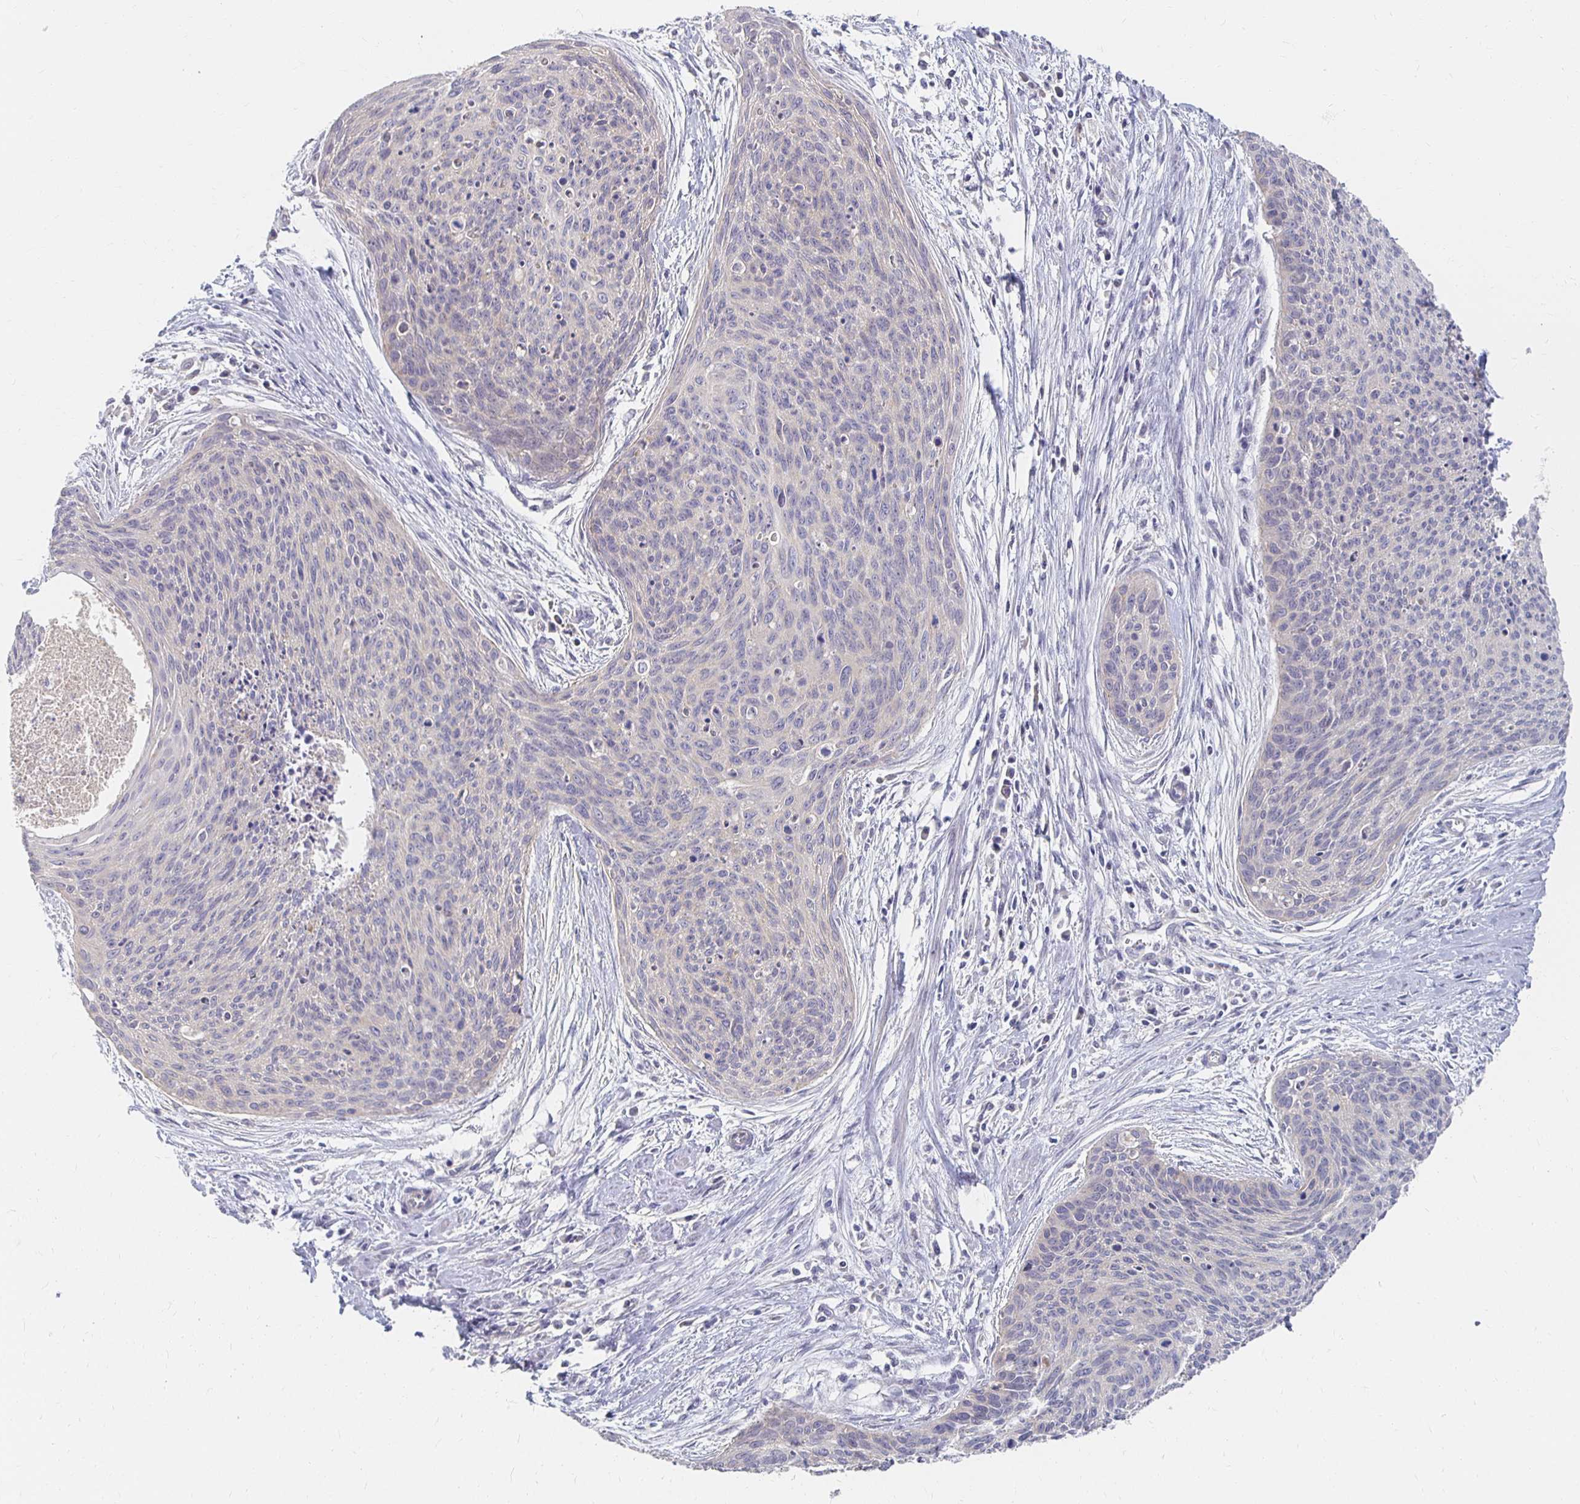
{"staining": {"intensity": "negative", "quantity": "none", "location": "none"}, "tissue": "cervical cancer", "cell_type": "Tumor cells", "image_type": "cancer", "snomed": [{"axis": "morphology", "description": "Squamous cell carcinoma, NOS"}, {"axis": "topography", "description": "Cervix"}], "caption": "Squamous cell carcinoma (cervical) was stained to show a protein in brown. There is no significant staining in tumor cells.", "gene": "FKRP", "patient": {"sex": "female", "age": 55}}